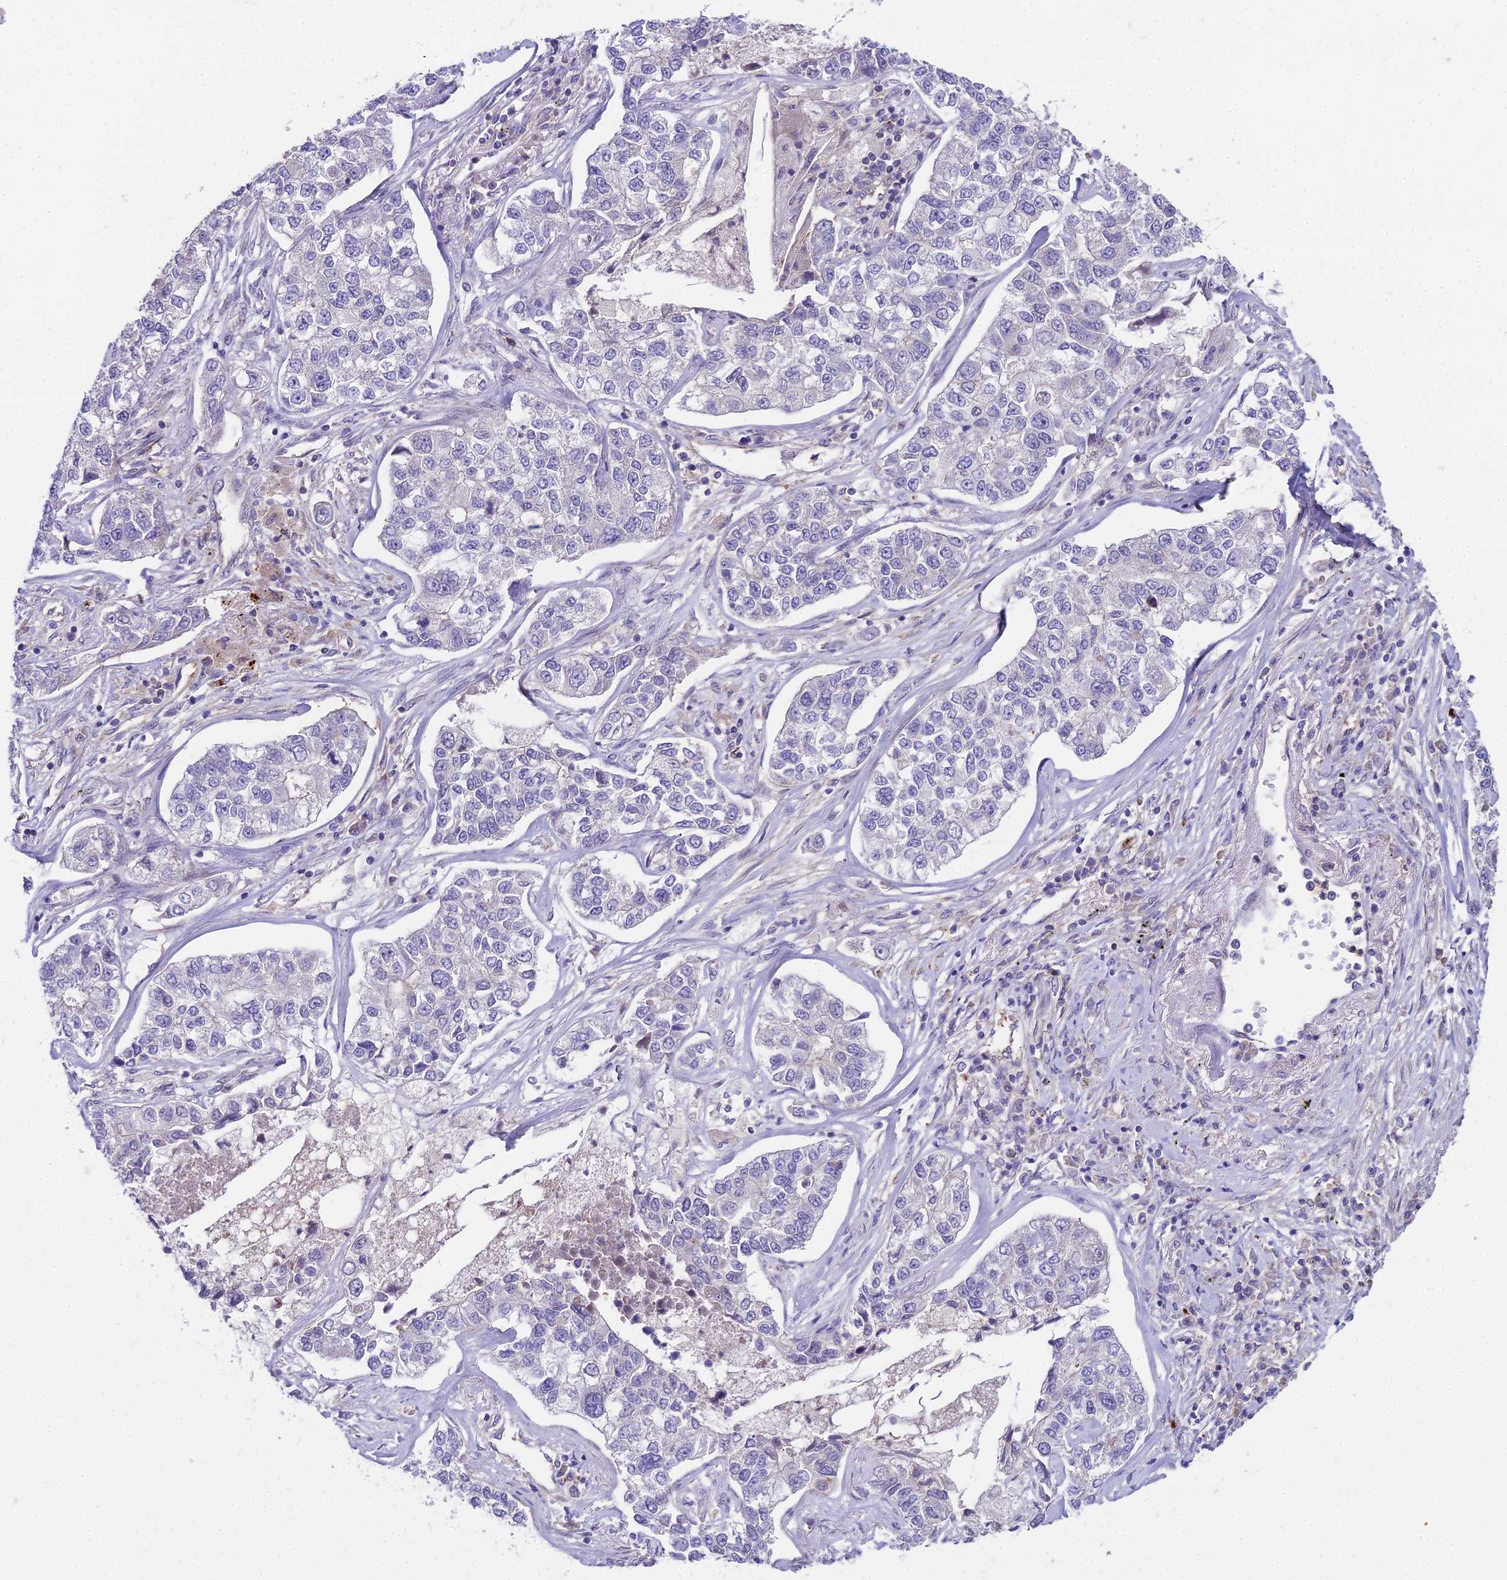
{"staining": {"intensity": "negative", "quantity": "none", "location": "none"}, "tissue": "lung cancer", "cell_type": "Tumor cells", "image_type": "cancer", "snomed": [{"axis": "morphology", "description": "Adenocarcinoma, NOS"}, {"axis": "topography", "description": "Lung"}], "caption": "Lung cancer stained for a protein using IHC shows no staining tumor cells.", "gene": "HLA-DOA", "patient": {"sex": "male", "age": 49}}